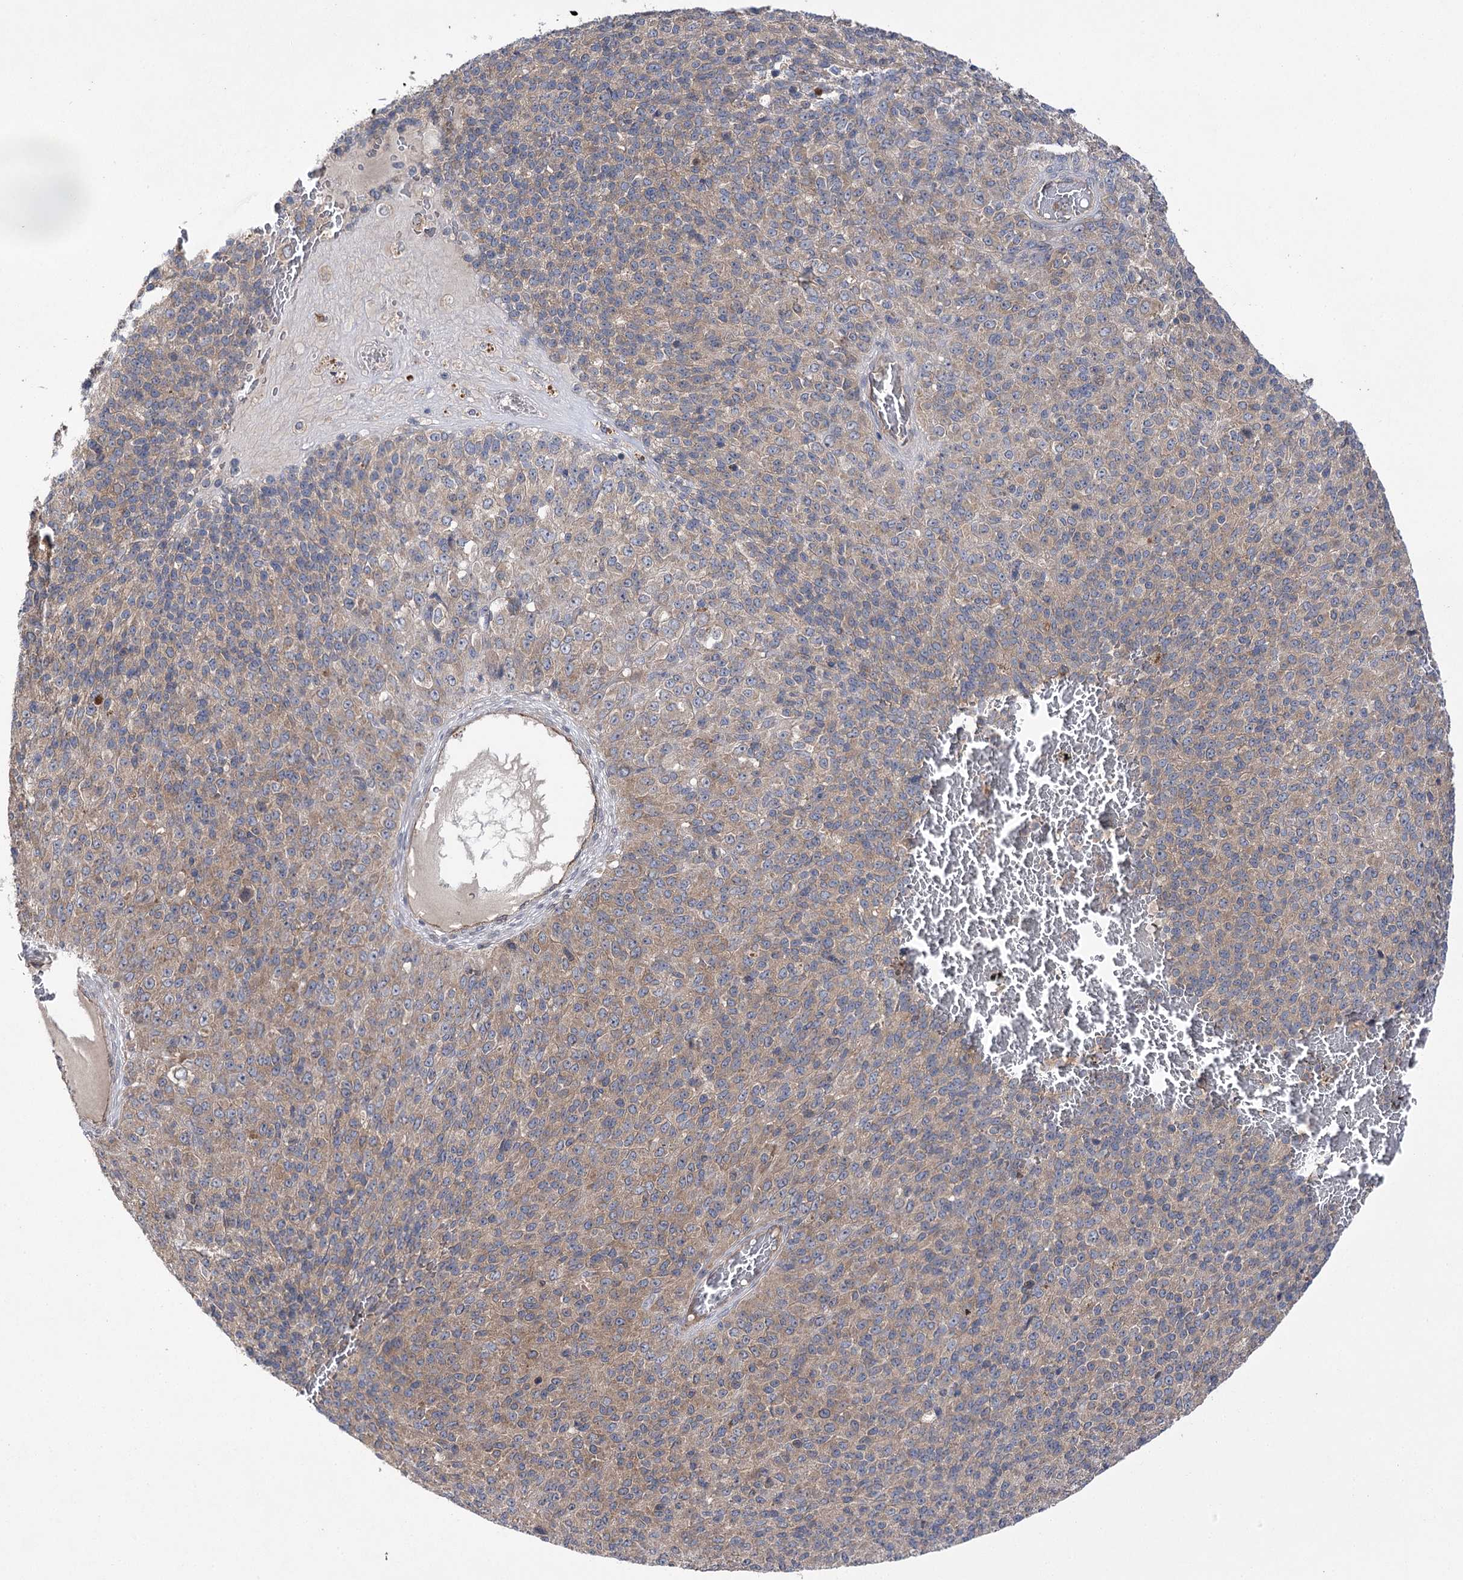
{"staining": {"intensity": "moderate", "quantity": ">75%", "location": "cytoplasmic/membranous"}, "tissue": "melanoma", "cell_type": "Tumor cells", "image_type": "cancer", "snomed": [{"axis": "morphology", "description": "Malignant melanoma, Metastatic site"}, {"axis": "topography", "description": "Brain"}], "caption": "The immunohistochemical stain shows moderate cytoplasmic/membranous staining in tumor cells of malignant melanoma (metastatic site) tissue. The staining was performed using DAB (3,3'-diaminobenzidine) to visualize the protein expression in brown, while the nuclei were stained in blue with hematoxylin (Magnification: 20x).", "gene": "BCR", "patient": {"sex": "female", "age": 56}}